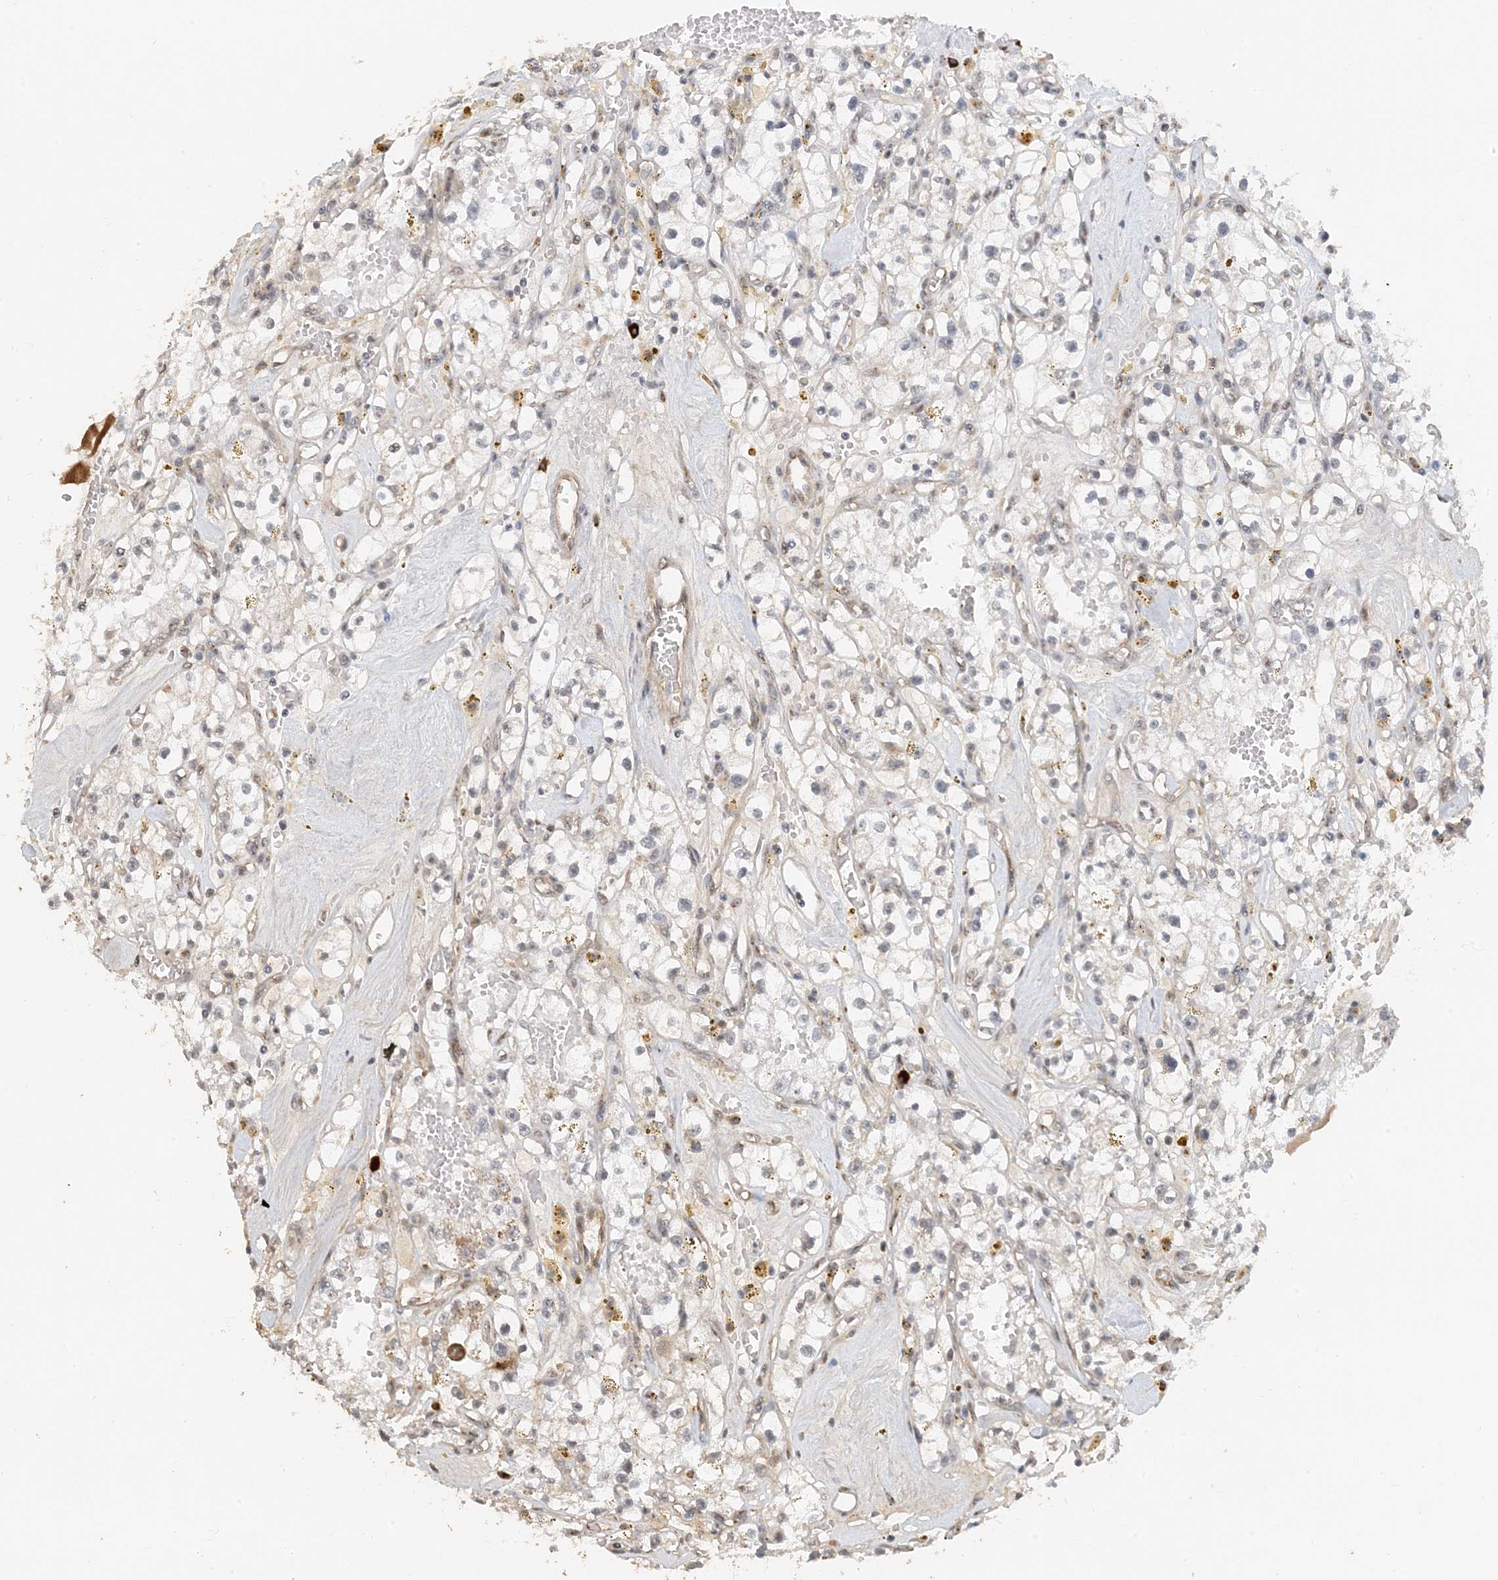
{"staining": {"intensity": "negative", "quantity": "none", "location": "none"}, "tissue": "renal cancer", "cell_type": "Tumor cells", "image_type": "cancer", "snomed": [{"axis": "morphology", "description": "Adenocarcinoma, NOS"}, {"axis": "topography", "description": "Kidney"}], "caption": "A photomicrograph of human renal cancer (adenocarcinoma) is negative for staining in tumor cells.", "gene": "ZCCHC4", "patient": {"sex": "male", "age": 56}}